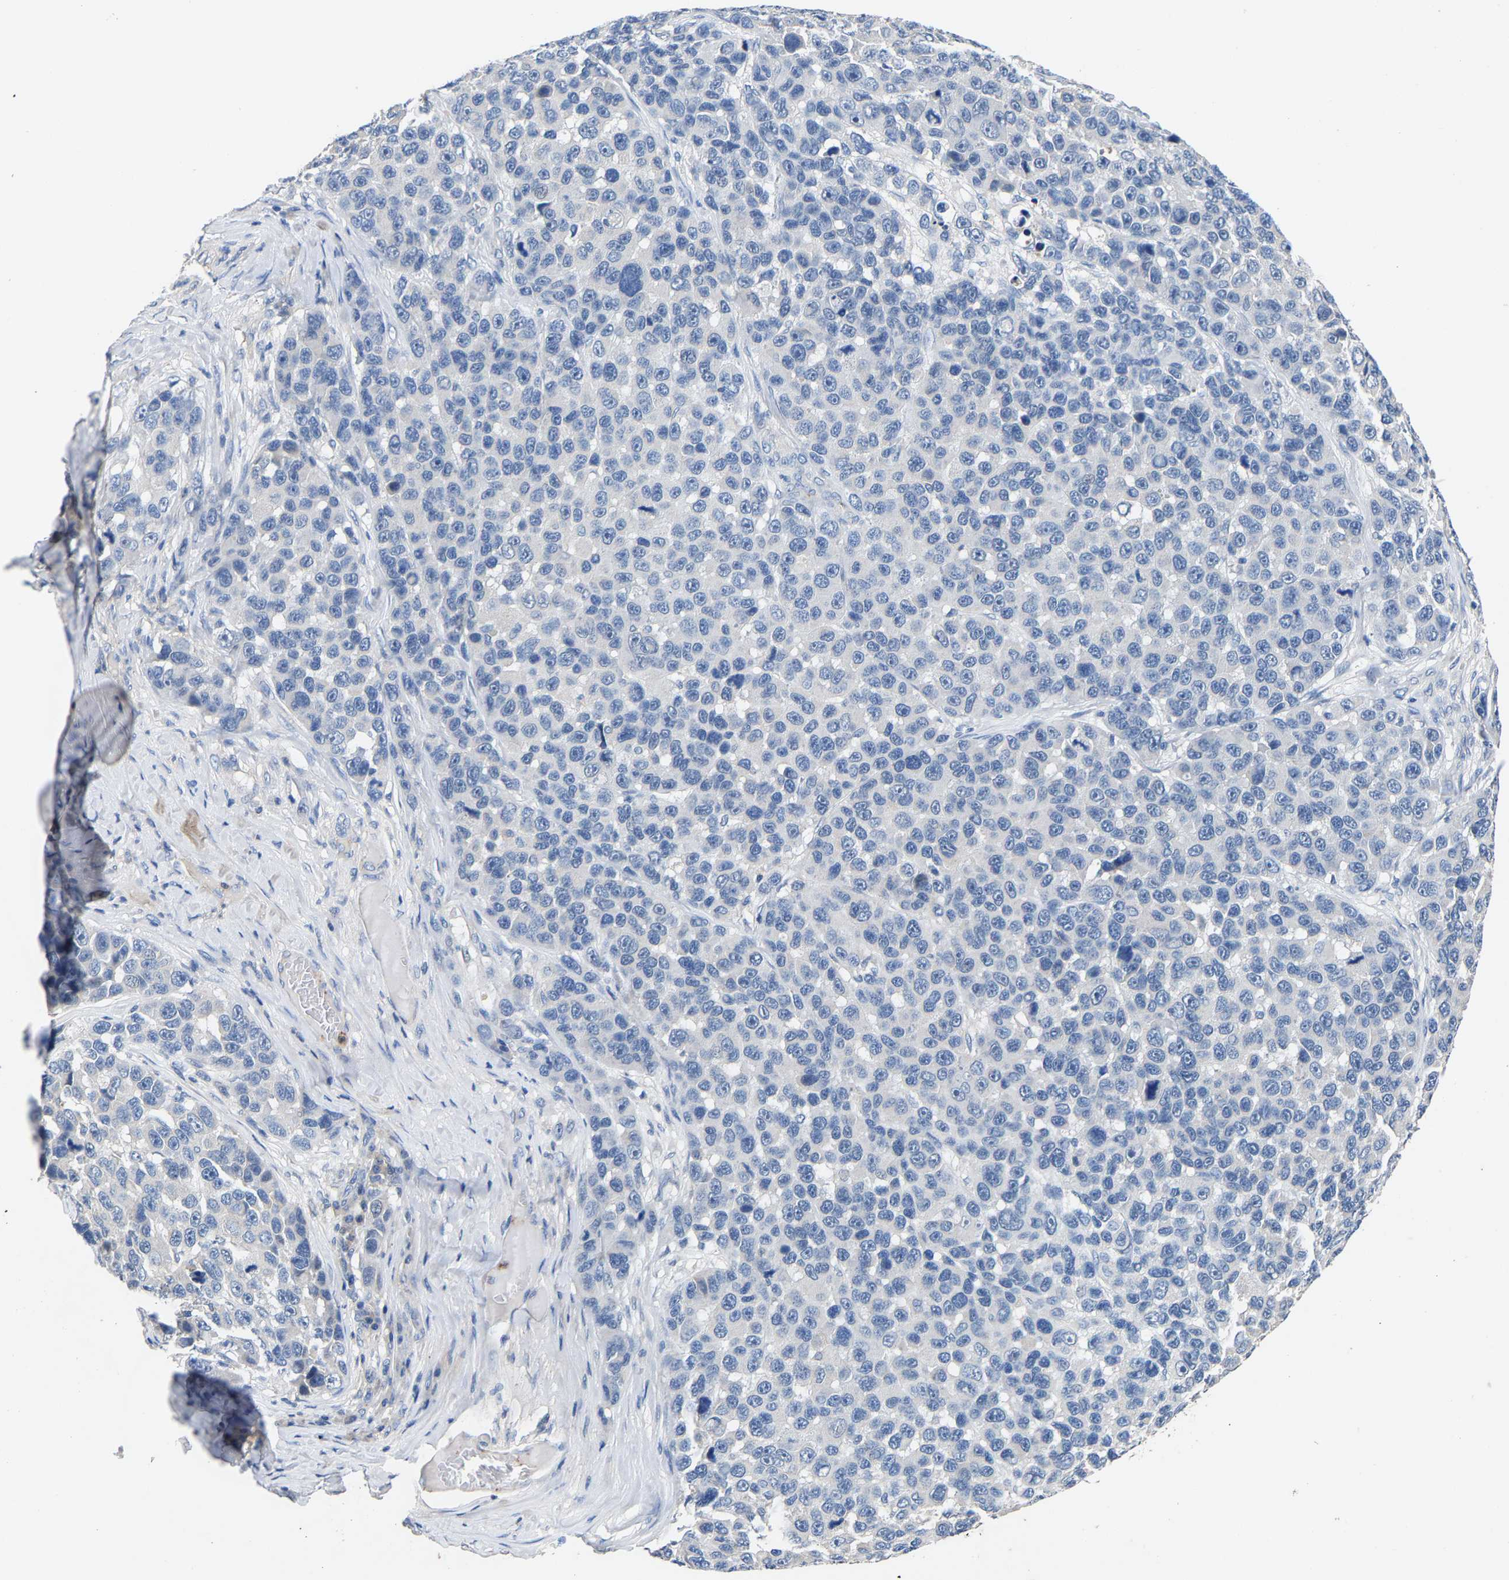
{"staining": {"intensity": "negative", "quantity": "none", "location": "none"}, "tissue": "melanoma", "cell_type": "Tumor cells", "image_type": "cancer", "snomed": [{"axis": "morphology", "description": "Malignant melanoma, NOS"}, {"axis": "topography", "description": "Skin"}], "caption": "An IHC micrograph of melanoma is shown. There is no staining in tumor cells of melanoma.", "gene": "CCDC171", "patient": {"sex": "male", "age": 53}}